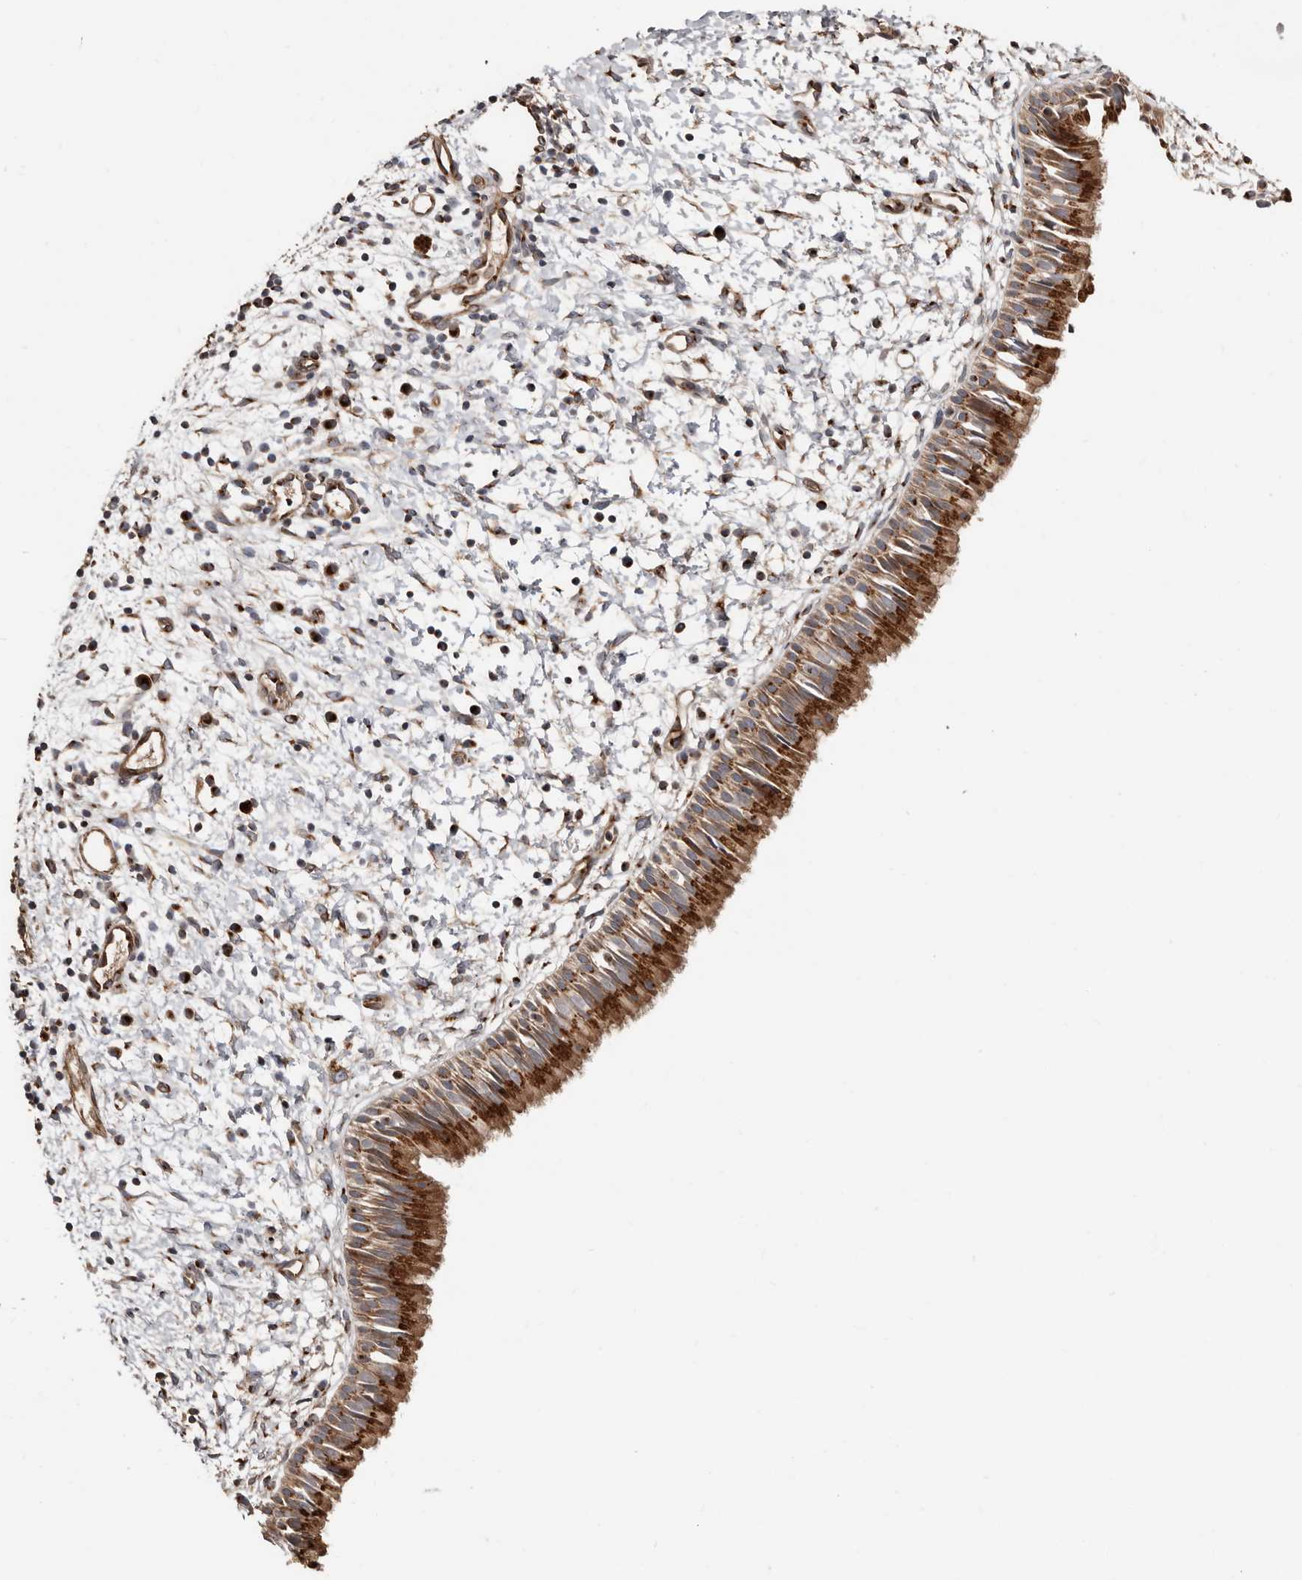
{"staining": {"intensity": "strong", "quantity": ">75%", "location": "cytoplasmic/membranous"}, "tissue": "nasopharynx", "cell_type": "Respiratory epithelial cells", "image_type": "normal", "snomed": [{"axis": "morphology", "description": "Normal tissue, NOS"}, {"axis": "topography", "description": "Nasopharynx"}], "caption": "High-magnification brightfield microscopy of benign nasopharynx stained with DAB (brown) and counterstained with hematoxylin (blue). respiratory epithelial cells exhibit strong cytoplasmic/membranous positivity is present in about>75% of cells.", "gene": "COG1", "patient": {"sex": "male", "age": 22}}